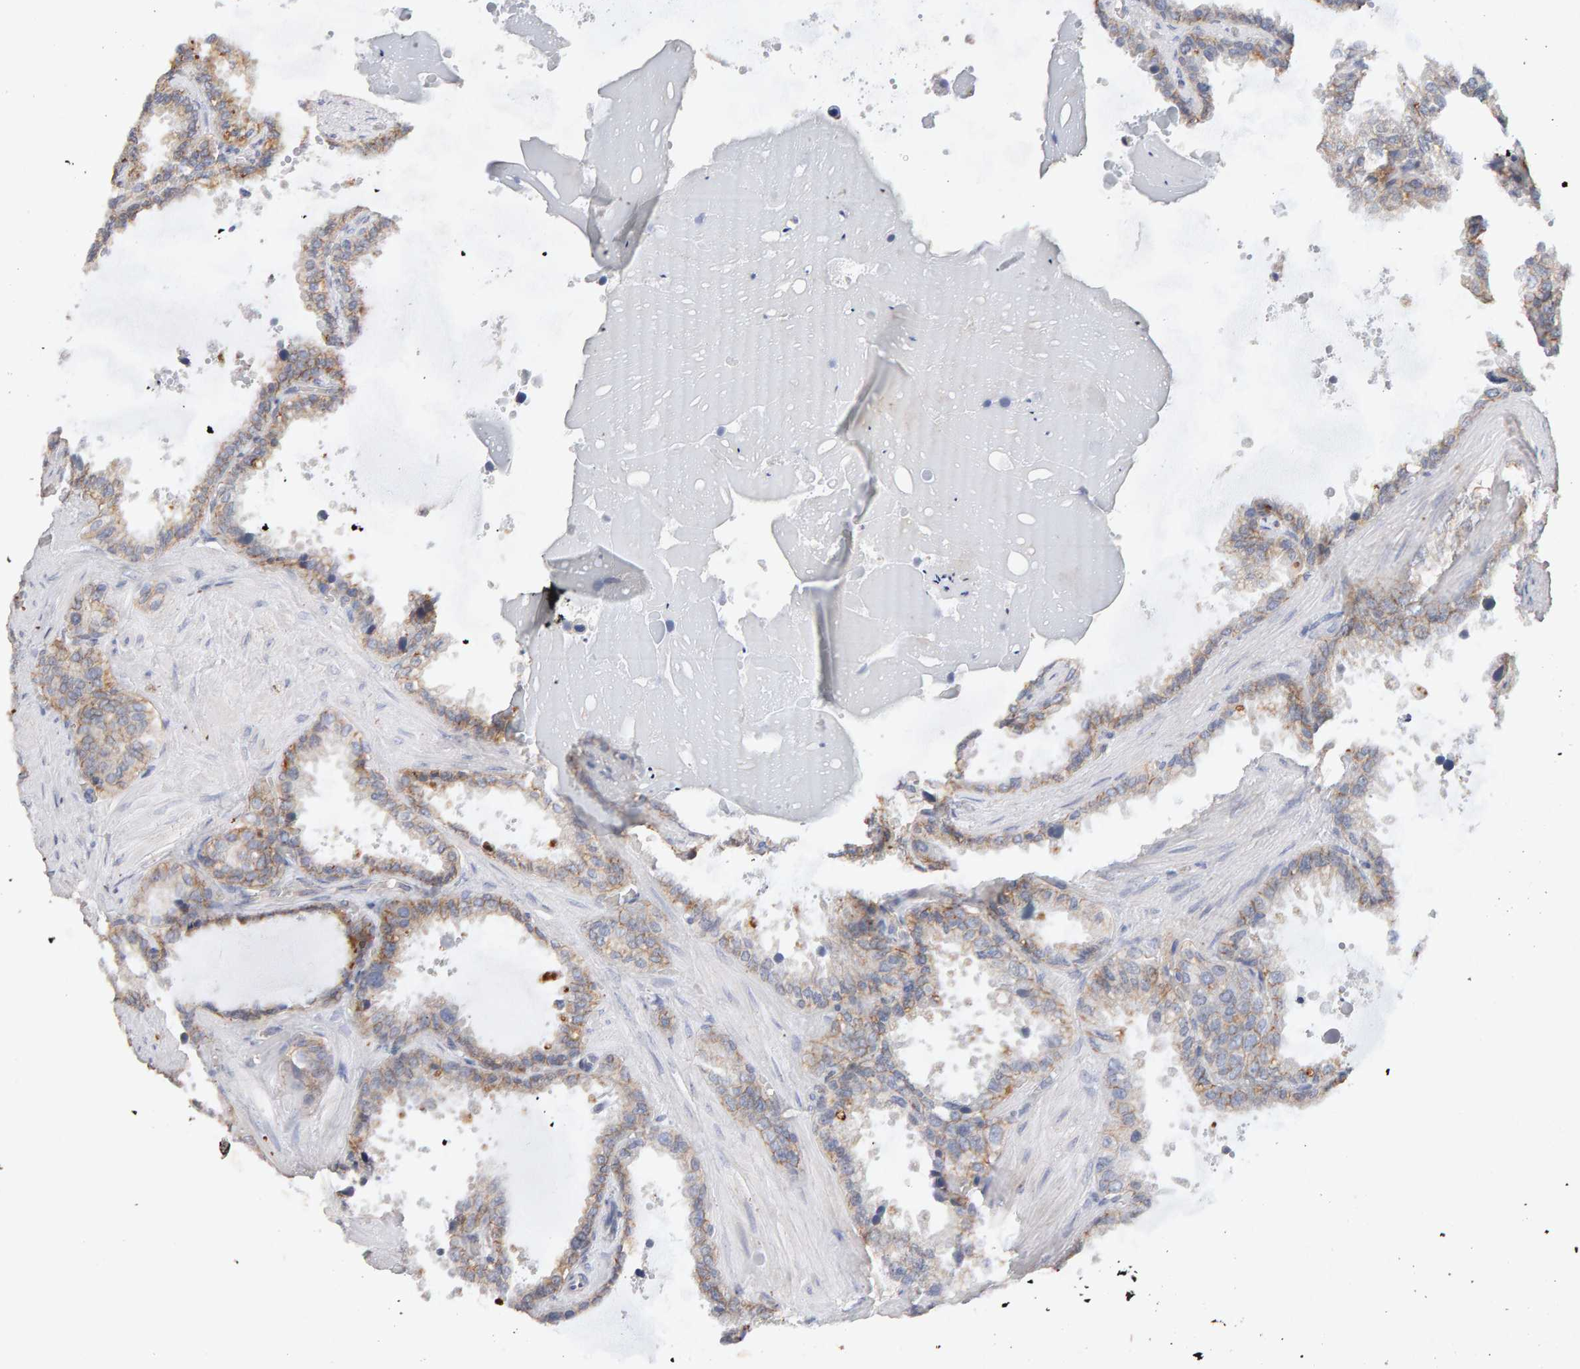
{"staining": {"intensity": "weak", "quantity": ">75%", "location": "cytoplasmic/membranous"}, "tissue": "seminal vesicle", "cell_type": "Glandular cells", "image_type": "normal", "snomed": [{"axis": "morphology", "description": "Normal tissue, NOS"}, {"axis": "topography", "description": "Seminal veicle"}], "caption": "Protein analysis of normal seminal vesicle shows weak cytoplasmic/membranous staining in about >75% of glandular cells.", "gene": "PTPRM", "patient": {"sex": "male", "age": 46}}